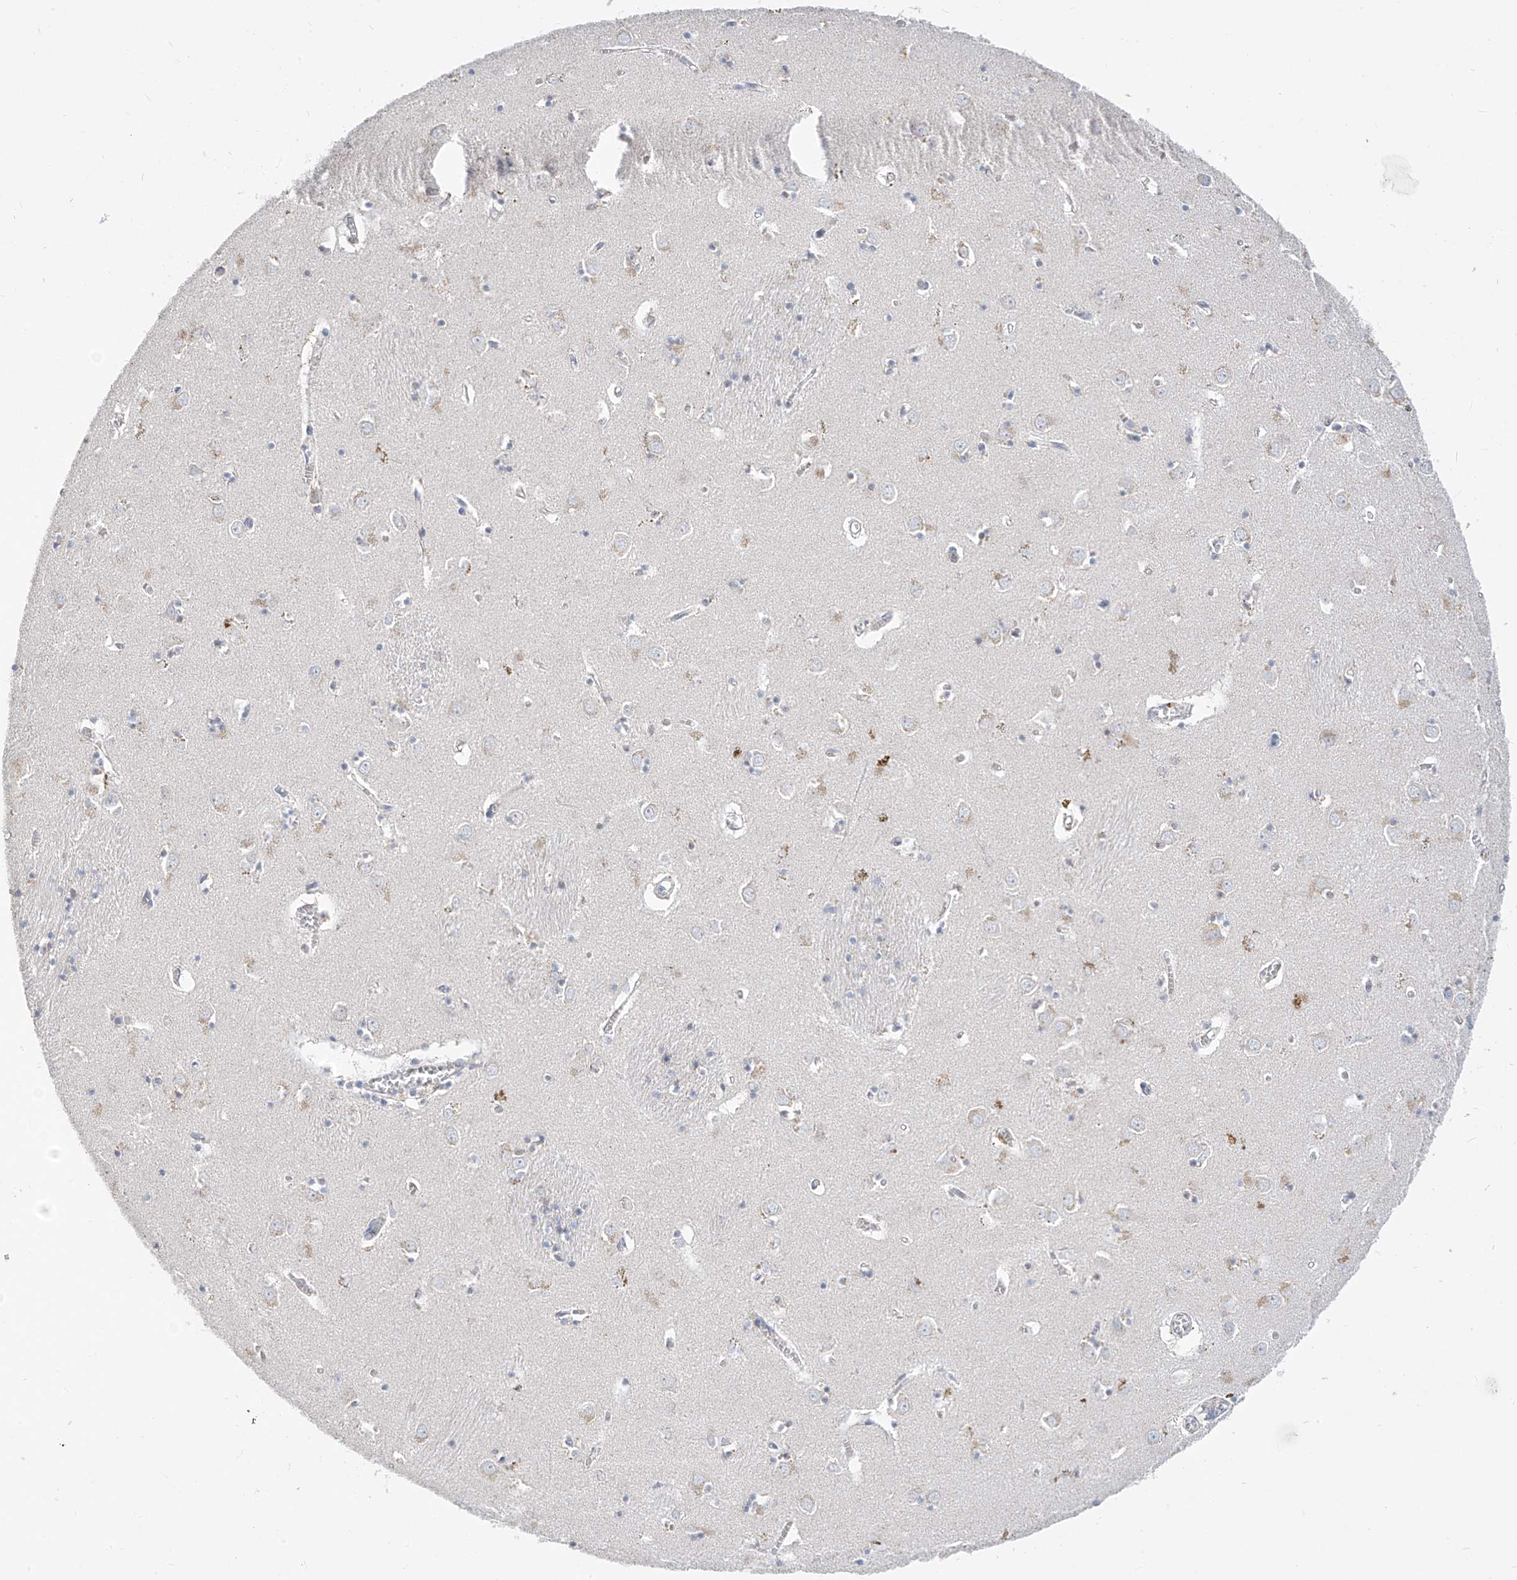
{"staining": {"intensity": "weak", "quantity": "<25%", "location": "cytoplasmic/membranous"}, "tissue": "caudate", "cell_type": "Glial cells", "image_type": "normal", "snomed": [{"axis": "morphology", "description": "Normal tissue, NOS"}, {"axis": "topography", "description": "Lateral ventricle wall"}], "caption": "This is a image of immunohistochemistry staining of unremarkable caudate, which shows no positivity in glial cells.", "gene": "RASA2", "patient": {"sex": "male", "age": 70}}